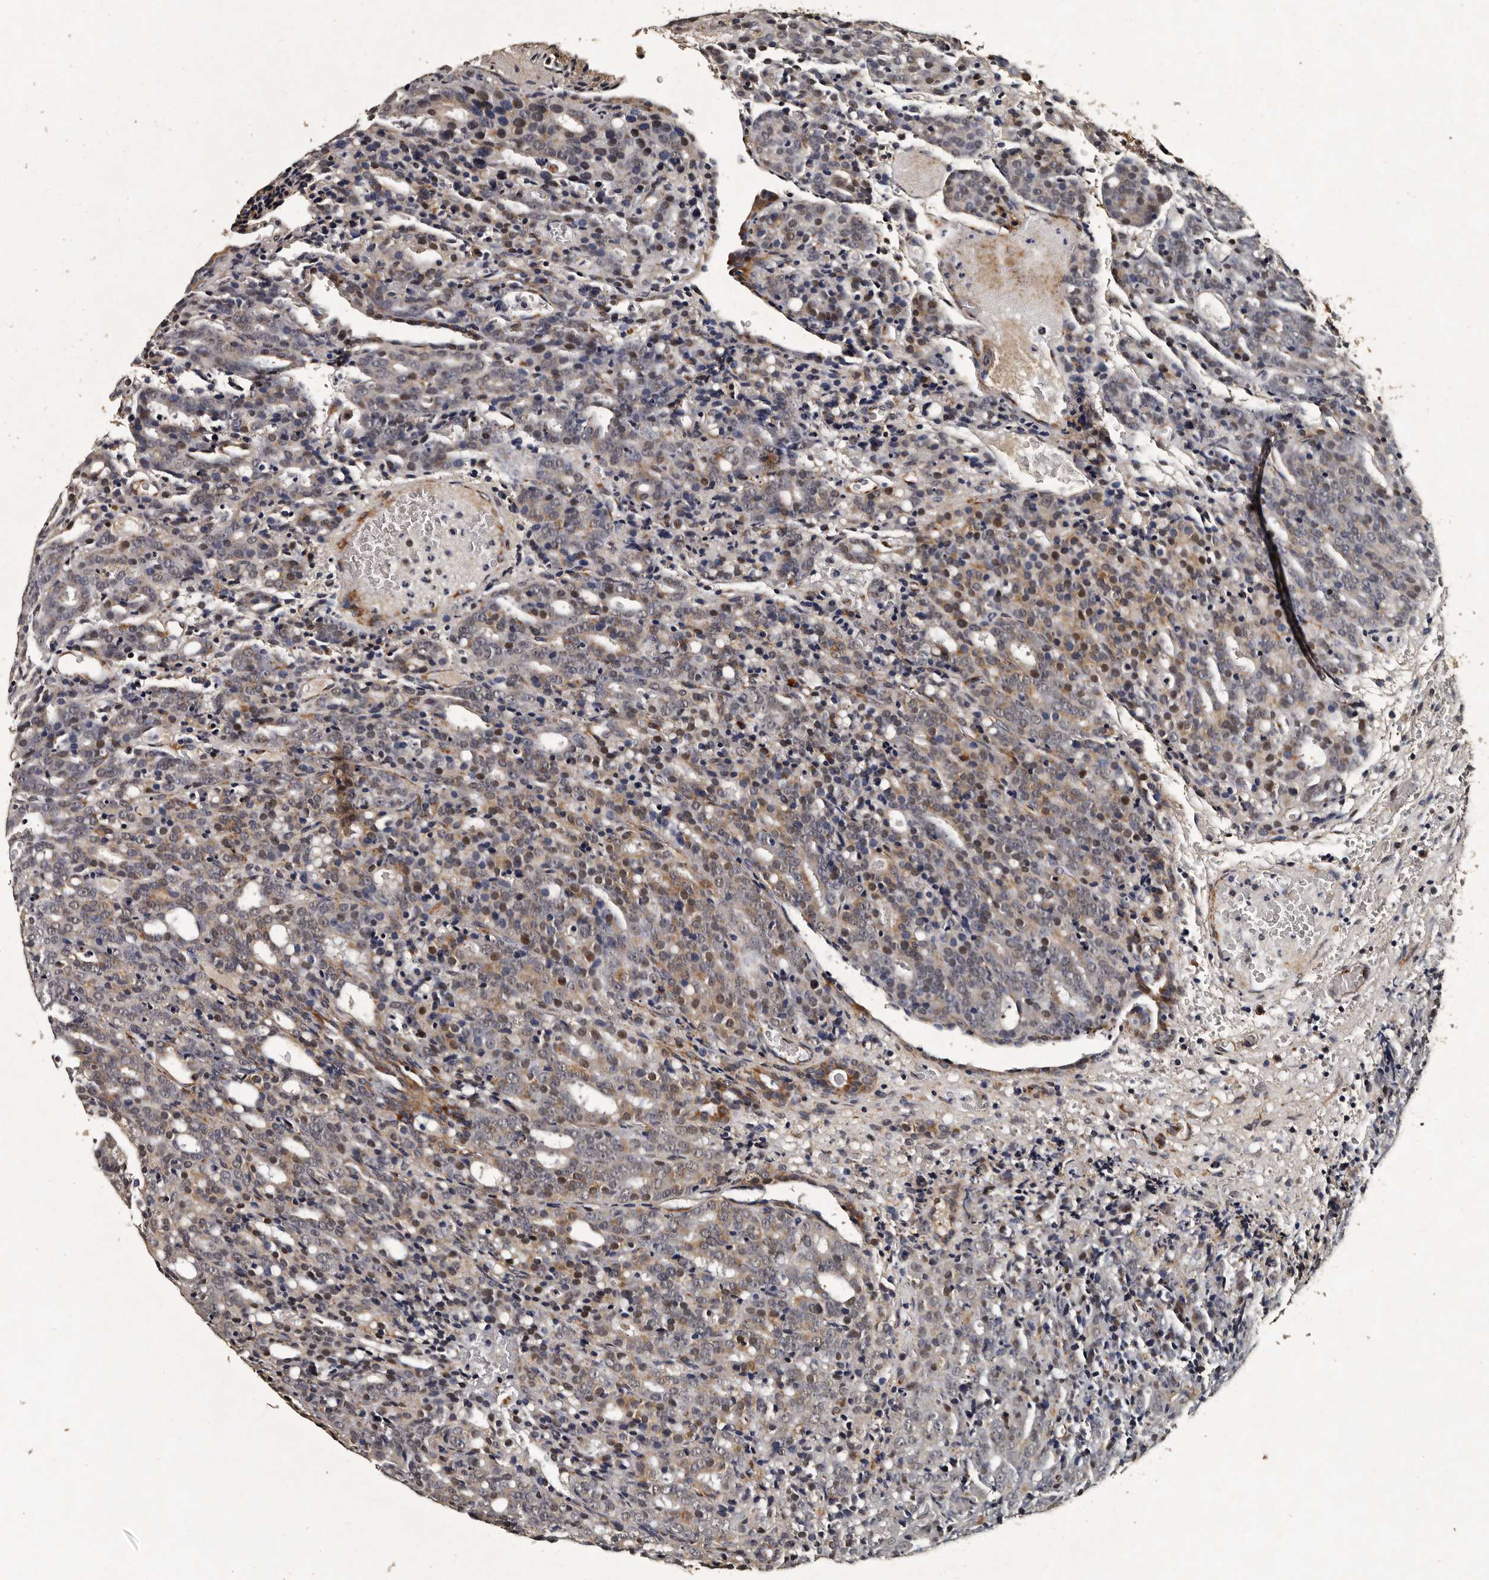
{"staining": {"intensity": "moderate", "quantity": "<25%", "location": "cytoplasmic/membranous,nuclear"}, "tissue": "prostate cancer", "cell_type": "Tumor cells", "image_type": "cancer", "snomed": [{"axis": "morphology", "description": "Adenocarcinoma, High grade"}, {"axis": "topography", "description": "Prostate"}], "caption": "Immunohistochemistry (IHC) (DAB) staining of high-grade adenocarcinoma (prostate) reveals moderate cytoplasmic/membranous and nuclear protein expression in about <25% of tumor cells.", "gene": "CPNE3", "patient": {"sex": "male", "age": 62}}